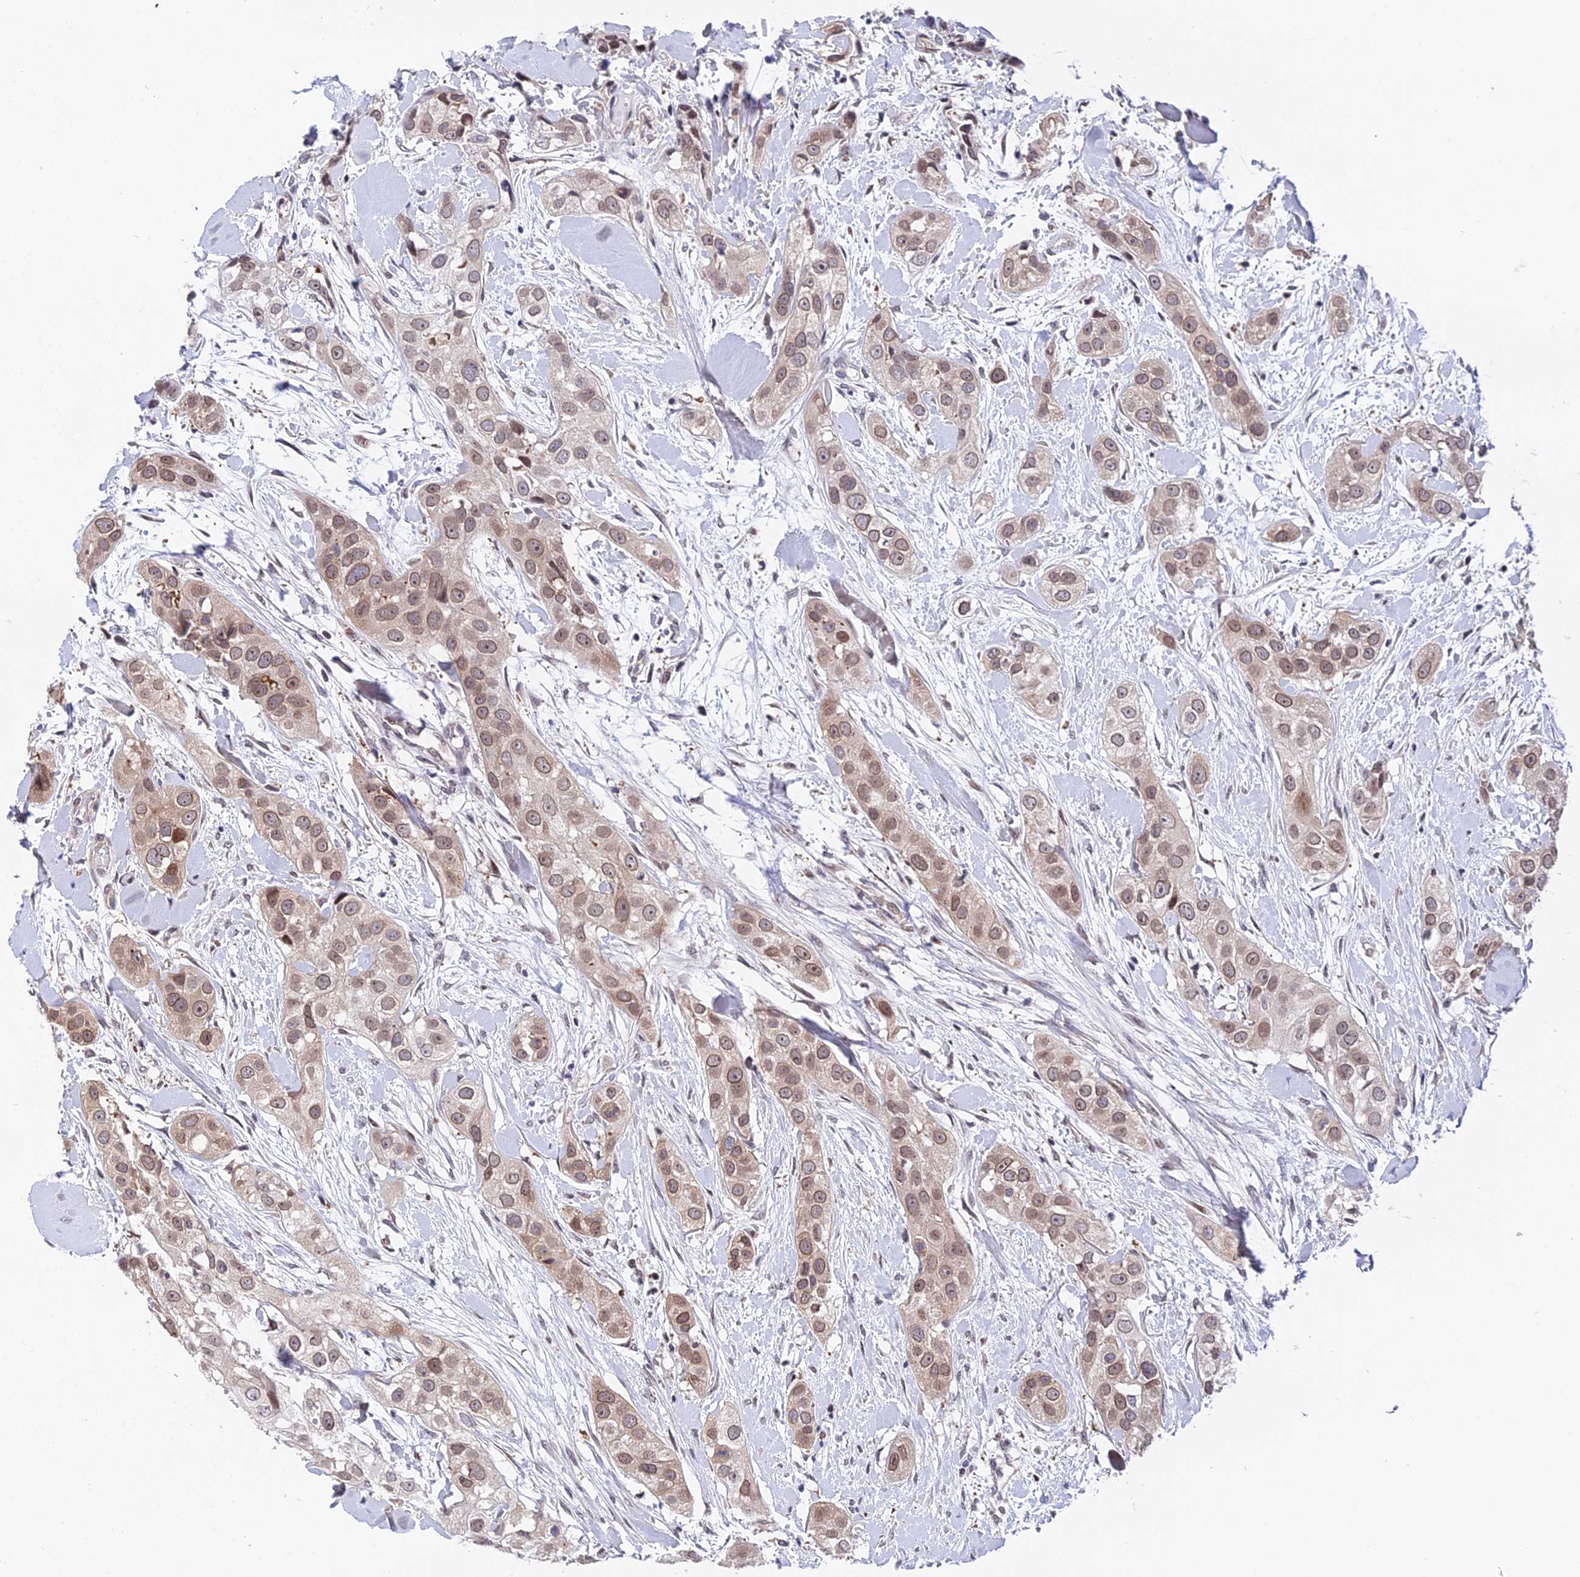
{"staining": {"intensity": "moderate", "quantity": "25%-75%", "location": "nuclear"}, "tissue": "head and neck cancer", "cell_type": "Tumor cells", "image_type": "cancer", "snomed": [{"axis": "morphology", "description": "Normal tissue, NOS"}, {"axis": "morphology", "description": "Squamous cell carcinoma, NOS"}, {"axis": "topography", "description": "Skeletal muscle"}, {"axis": "topography", "description": "Head-Neck"}], "caption": "Brown immunohistochemical staining in human head and neck squamous cell carcinoma shows moderate nuclear expression in about 25%-75% of tumor cells.", "gene": "INPP4A", "patient": {"sex": "male", "age": 51}}